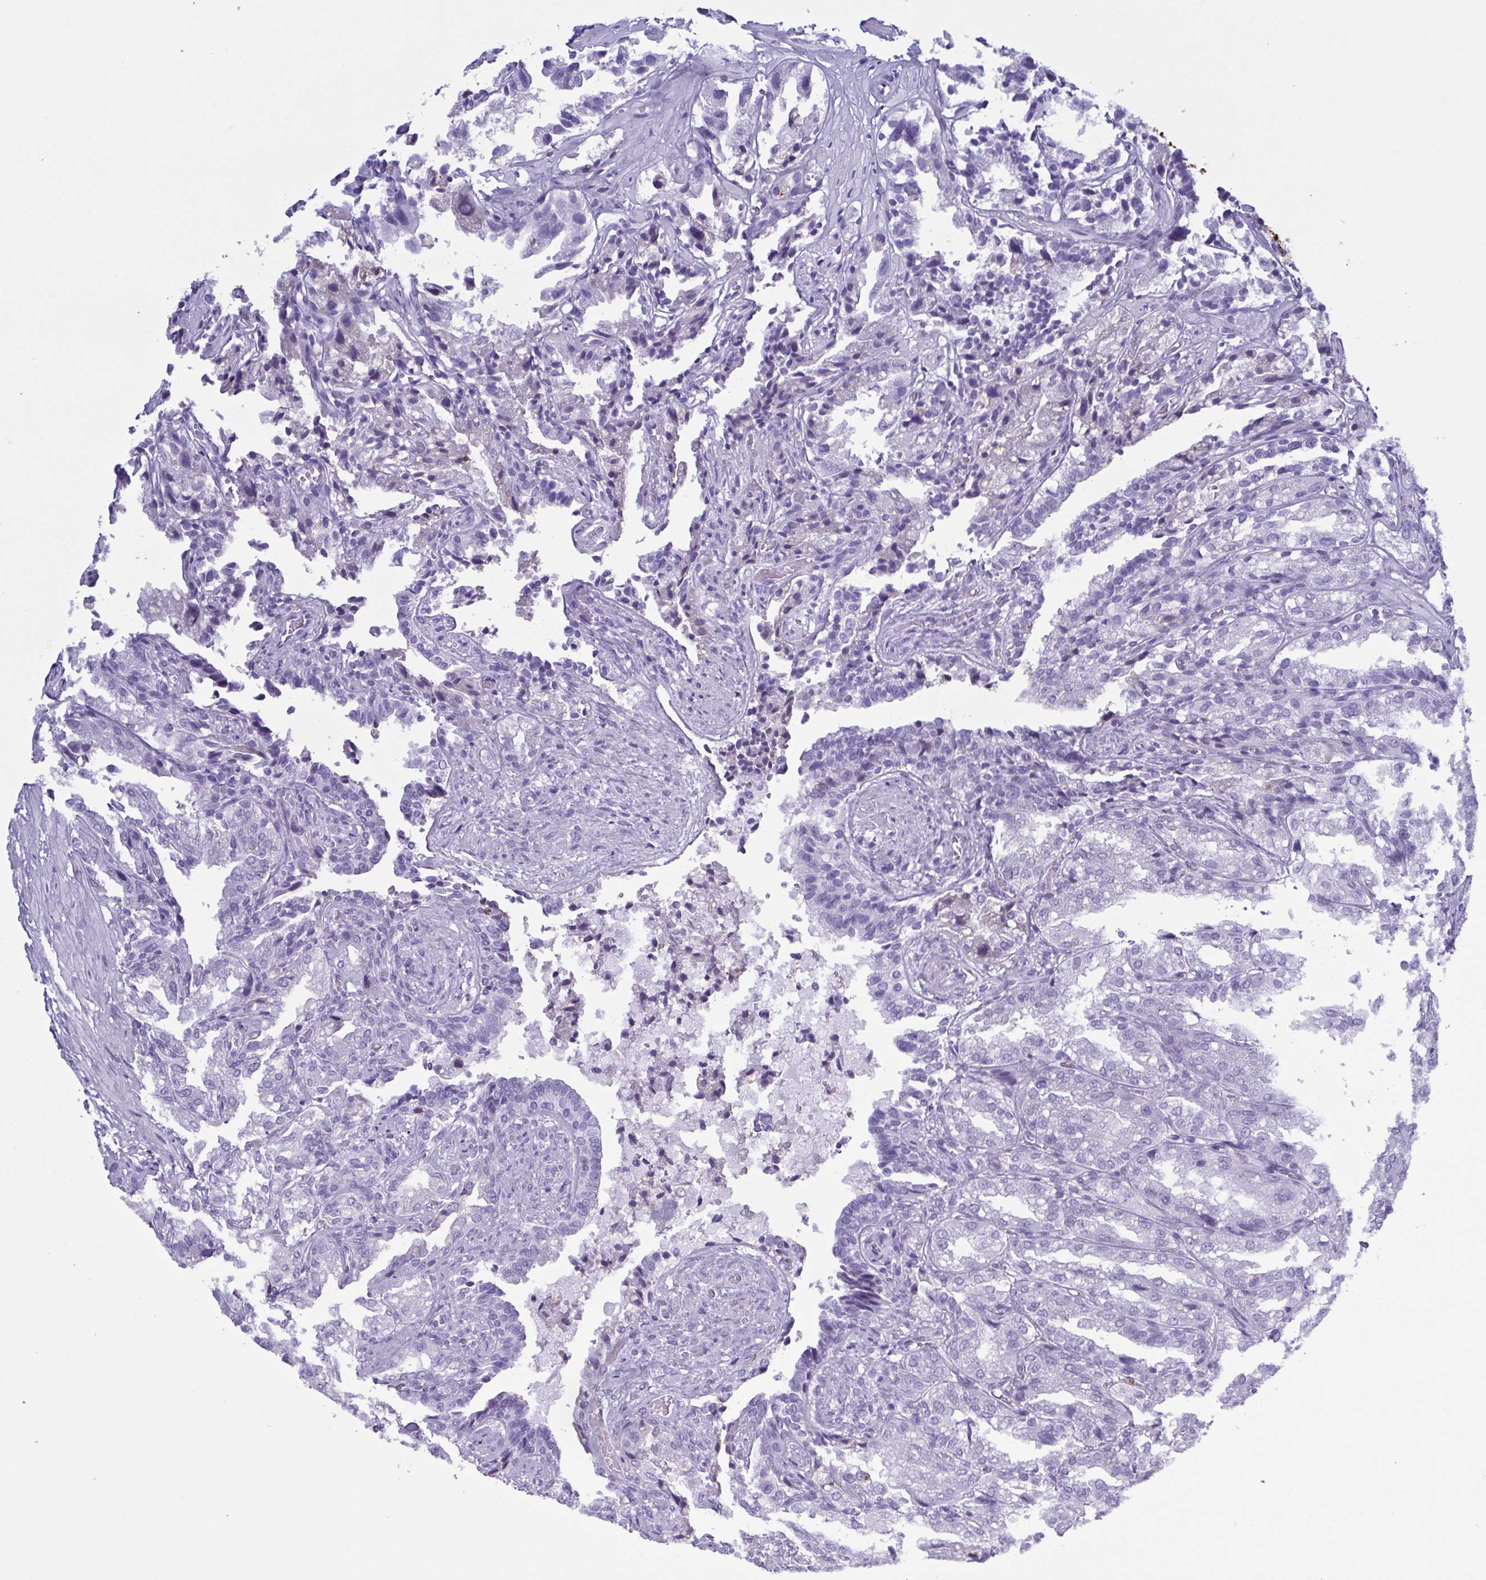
{"staining": {"intensity": "negative", "quantity": "none", "location": "none"}, "tissue": "seminal vesicle", "cell_type": "Glandular cells", "image_type": "normal", "snomed": [{"axis": "morphology", "description": "Normal tissue, NOS"}, {"axis": "topography", "description": "Seminal veicle"}], "caption": "Immunohistochemistry (IHC) of benign seminal vesicle reveals no expression in glandular cells. (DAB (3,3'-diaminobenzidine) immunohistochemistry visualized using brightfield microscopy, high magnification).", "gene": "LTF", "patient": {"sex": "male", "age": 57}}